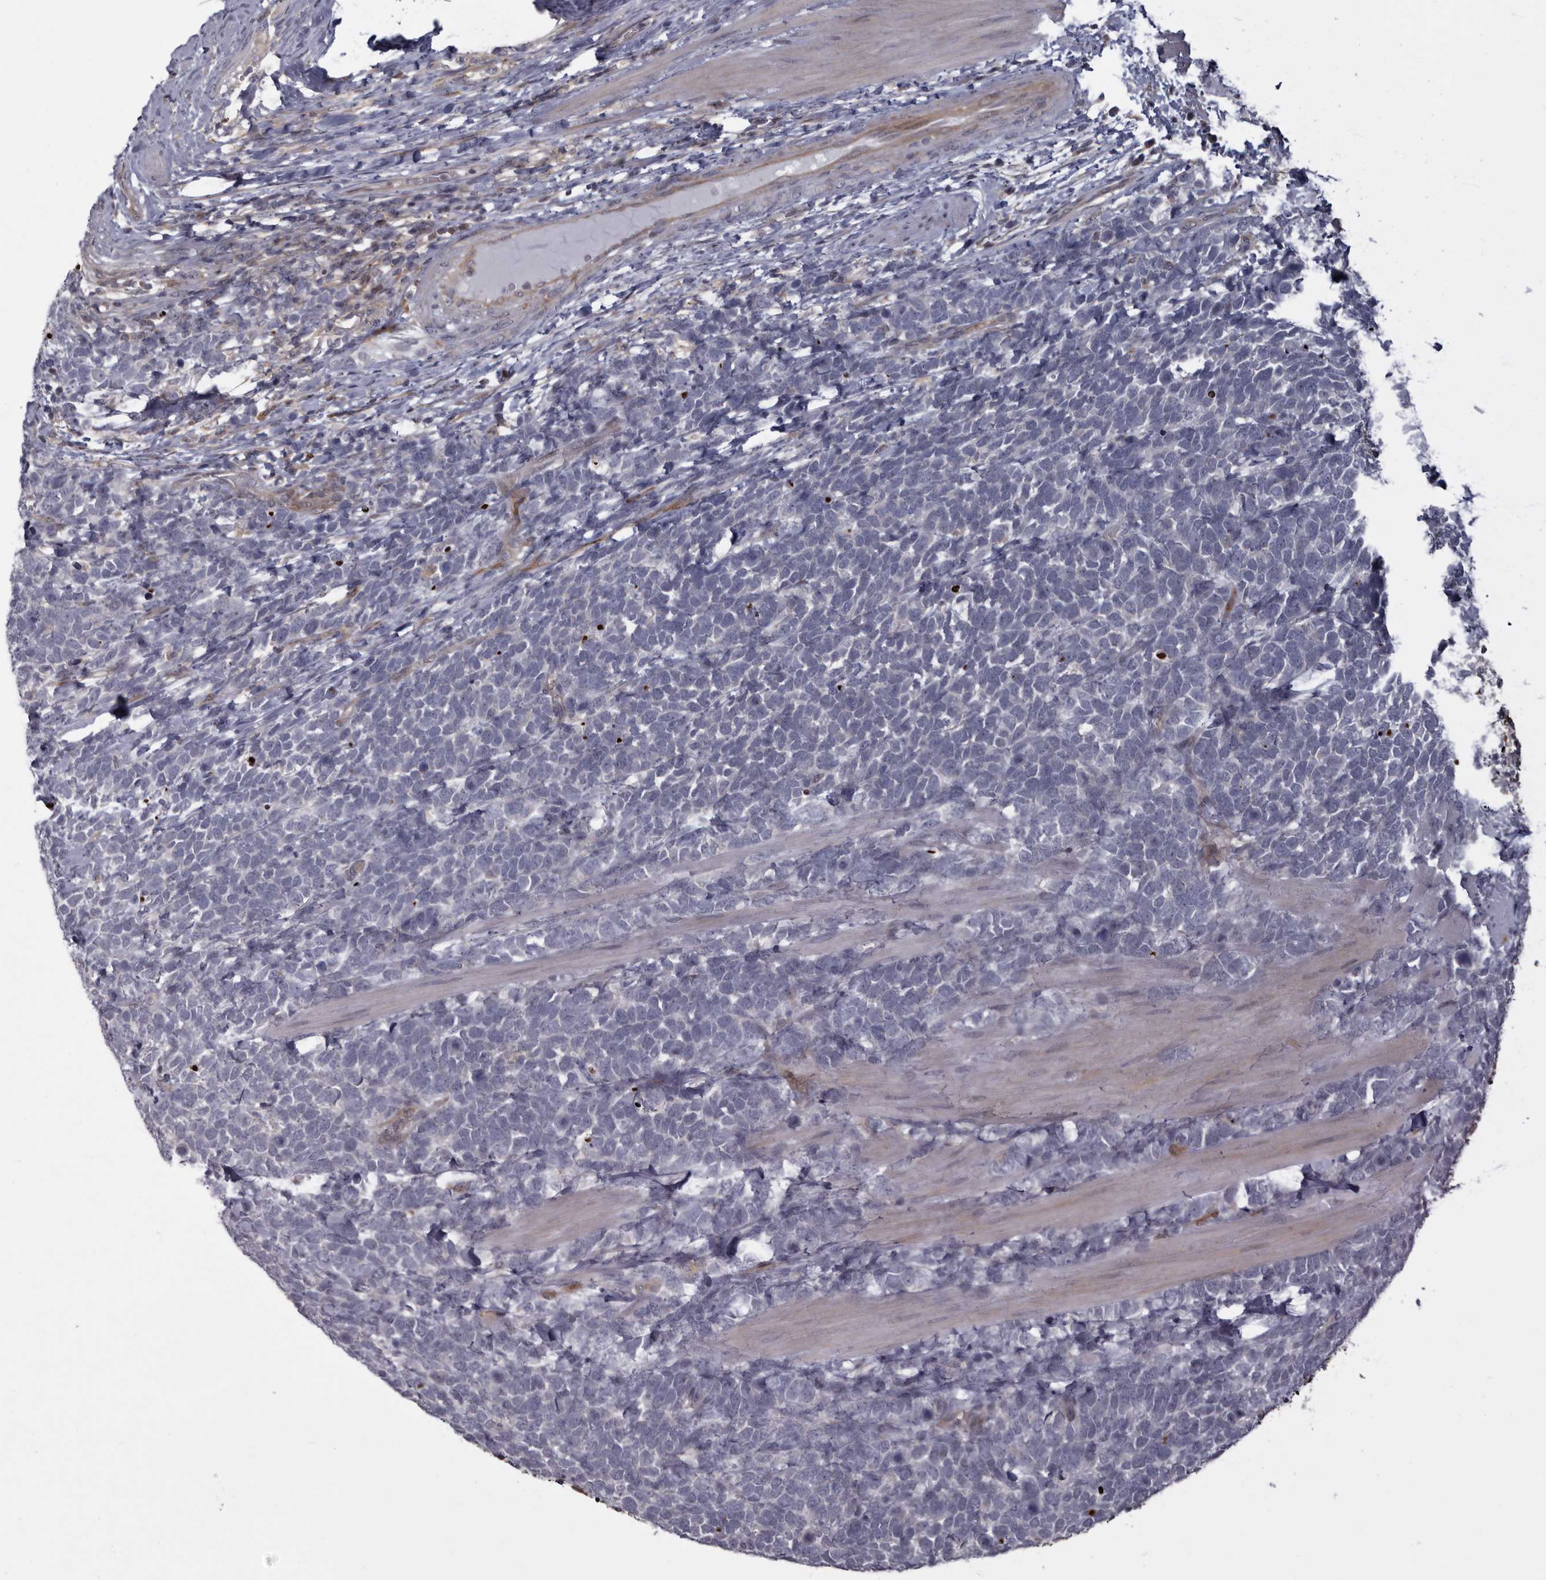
{"staining": {"intensity": "negative", "quantity": "none", "location": "none"}, "tissue": "urothelial cancer", "cell_type": "Tumor cells", "image_type": "cancer", "snomed": [{"axis": "morphology", "description": "Urothelial carcinoma, High grade"}, {"axis": "topography", "description": "Urinary bladder"}], "caption": "This is an immunohistochemistry image of human urothelial cancer. There is no positivity in tumor cells.", "gene": "FGFR4", "patient": {"sex": "female", "age": 82}}